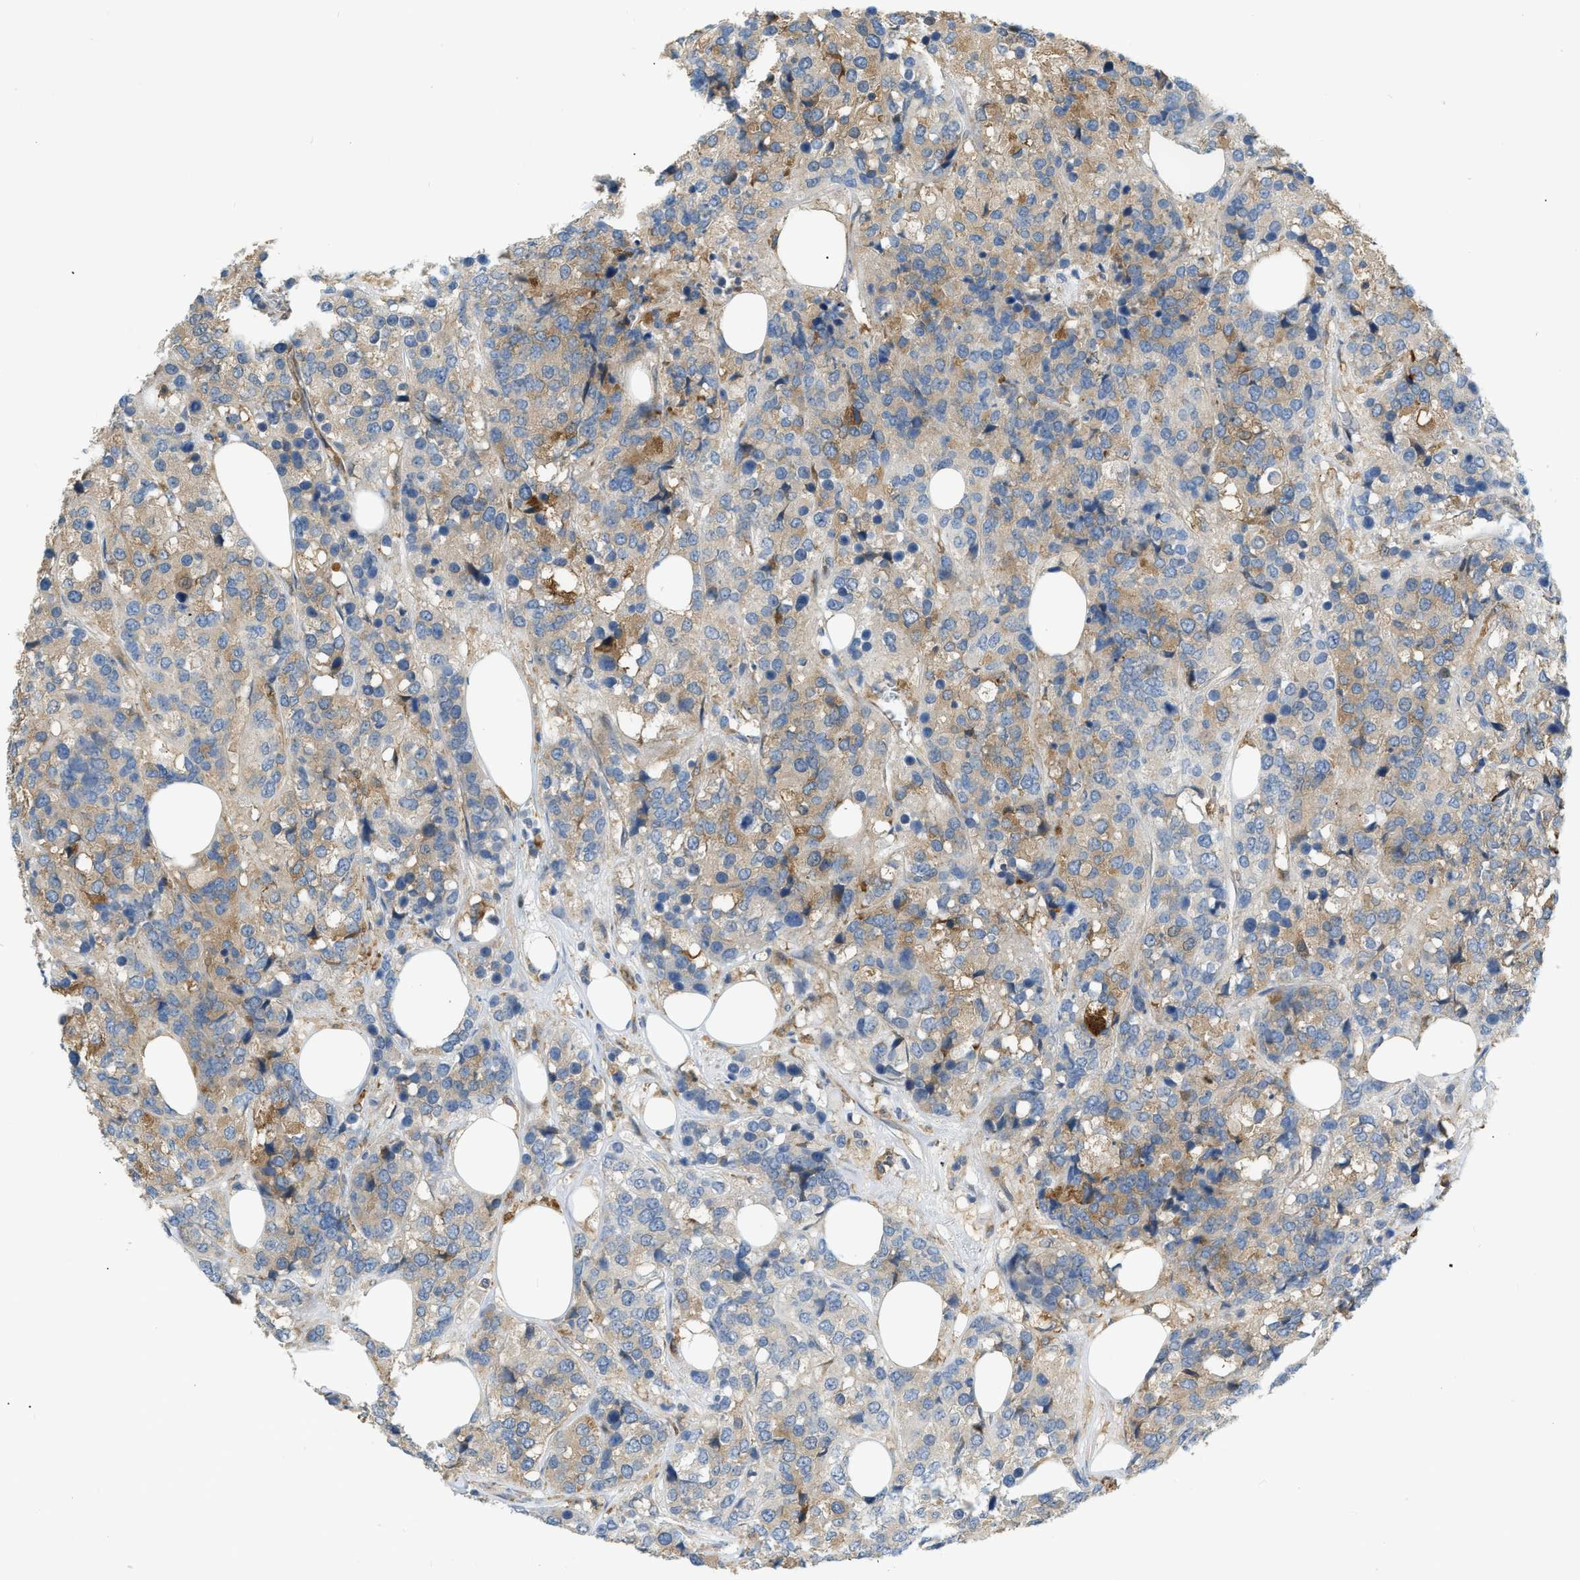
{"staining": {"intensity": "moderate", "quantity": ">75%", "location": "cytoplasmic/membranous"}, "tissue": "breast cancer", "cell_type": "Tumor cells", "image_type": "cancer", "snomed": [{"axis": "morphology", "description": "Lobular carcinoma"}, {"axis": "topography", "description": "Breast"}], "caption": "The histopathology image shows immunohistochemical staining of breast cancer. There is moderate cytoplasmic/membranous positivity is present in about >75% of tumor cells. The staining was performed using DAB (3,3'-diaminobenzidine), with brown indicating positive protein expression. Nuclei are stained blue with hematoxylin.", "gene": "ZNF408", "patient": {"sex": "female", "age": 59}}